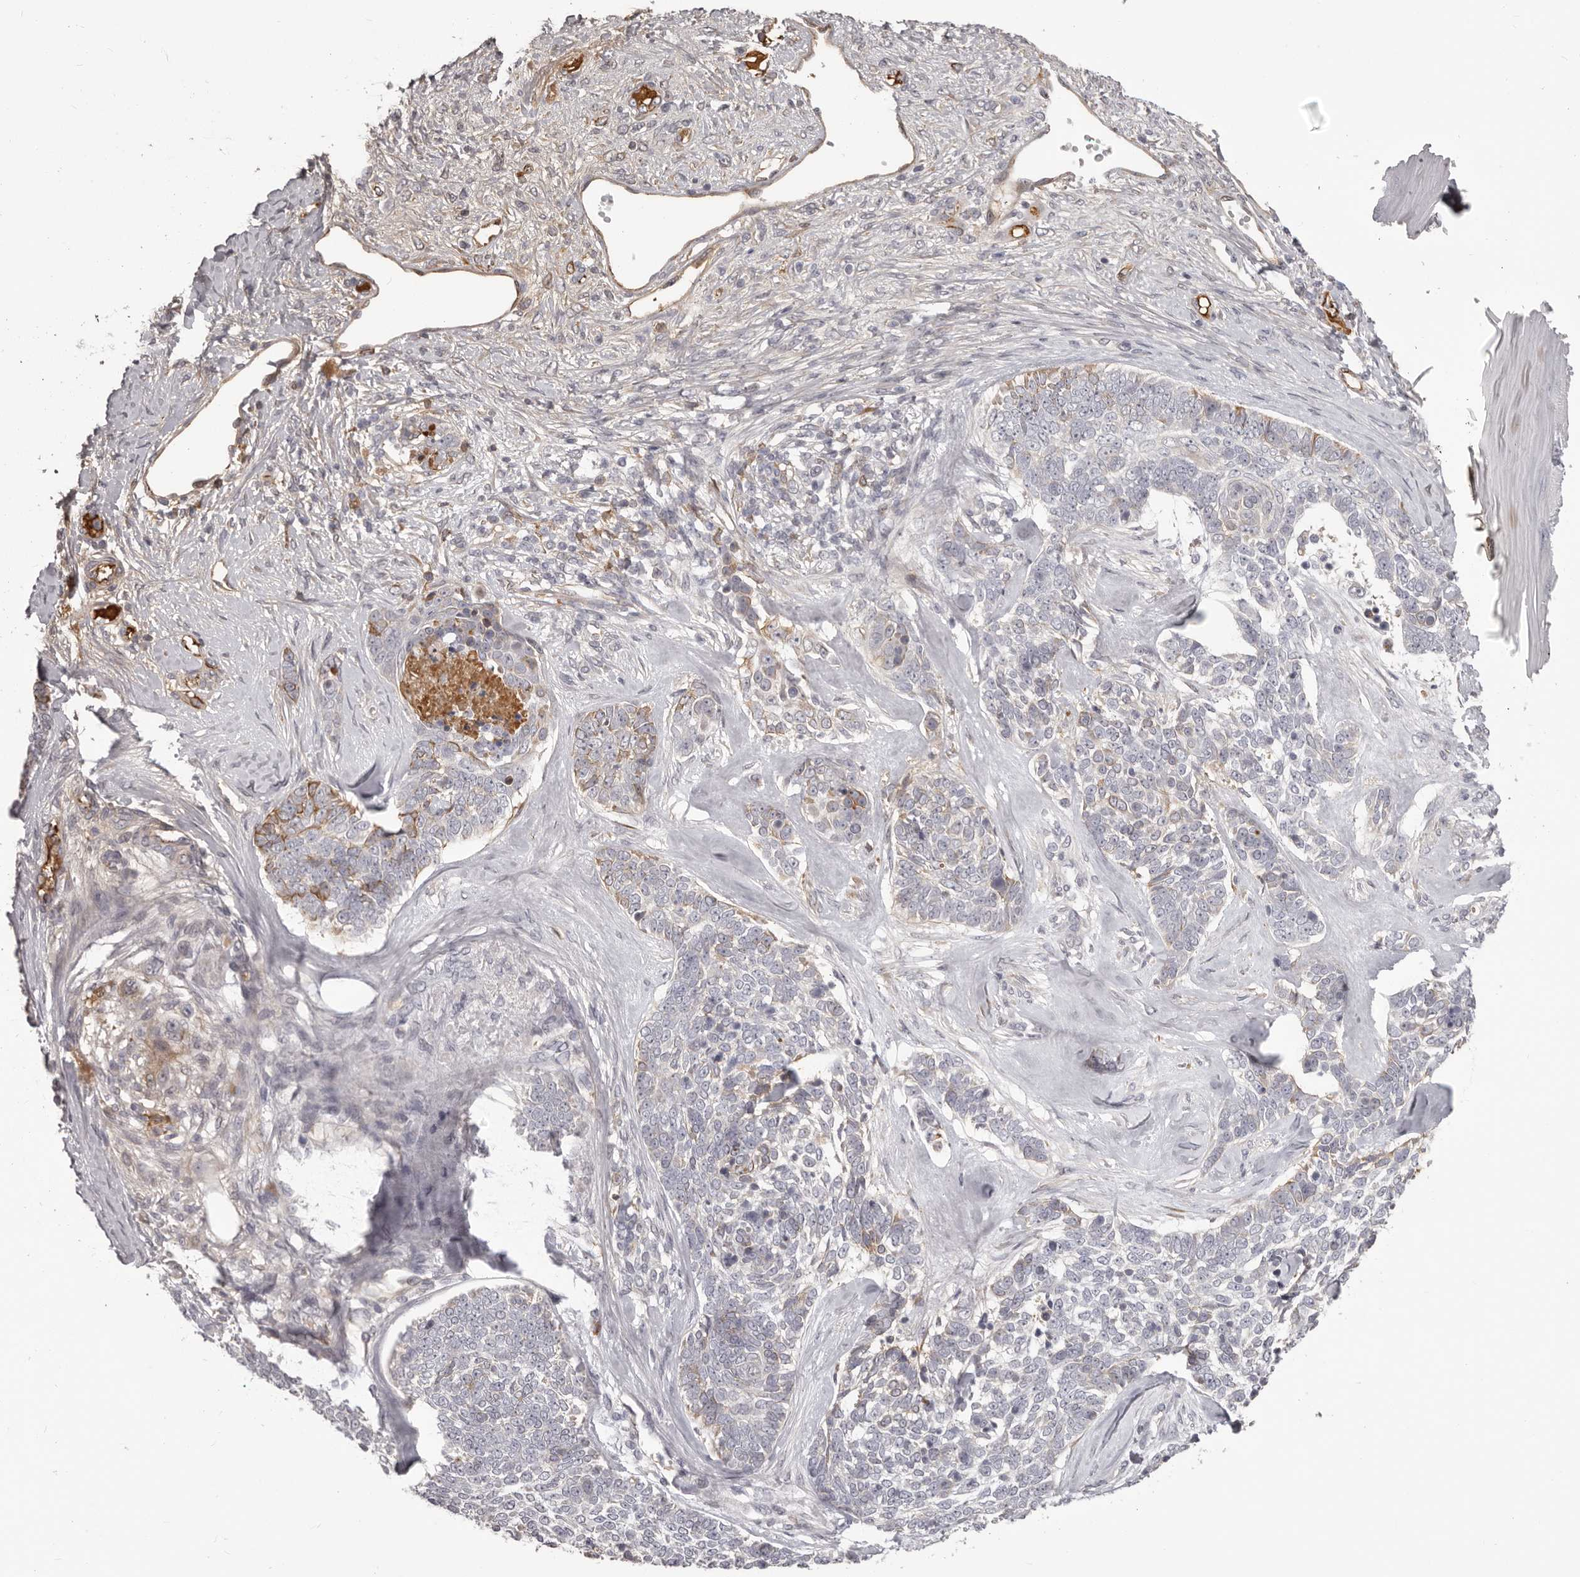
{"staining": {"intensity": "weak", "quantity": "<25%", "location": "cytoplasmic/membranous"}, "tissue": "skin cancer", "cell_type": "Tumor cells", "image_type": "cancer", "snomed": [{"axis": "morphology", "description": "Basal cell carcinoma"}, {"axis": "topography", "description": "Skin"}], "caption": "Skin cancer (basal cell carcinoma) was stained to show a protein in brown. There is no significant positivity in tumor cells. (DAB (3,3'-diaminobenzidine) immunohistochemistry (IHC), high magnification).", "gene": "OTUD3", "patient": {"sex": "female", "age": 81}}